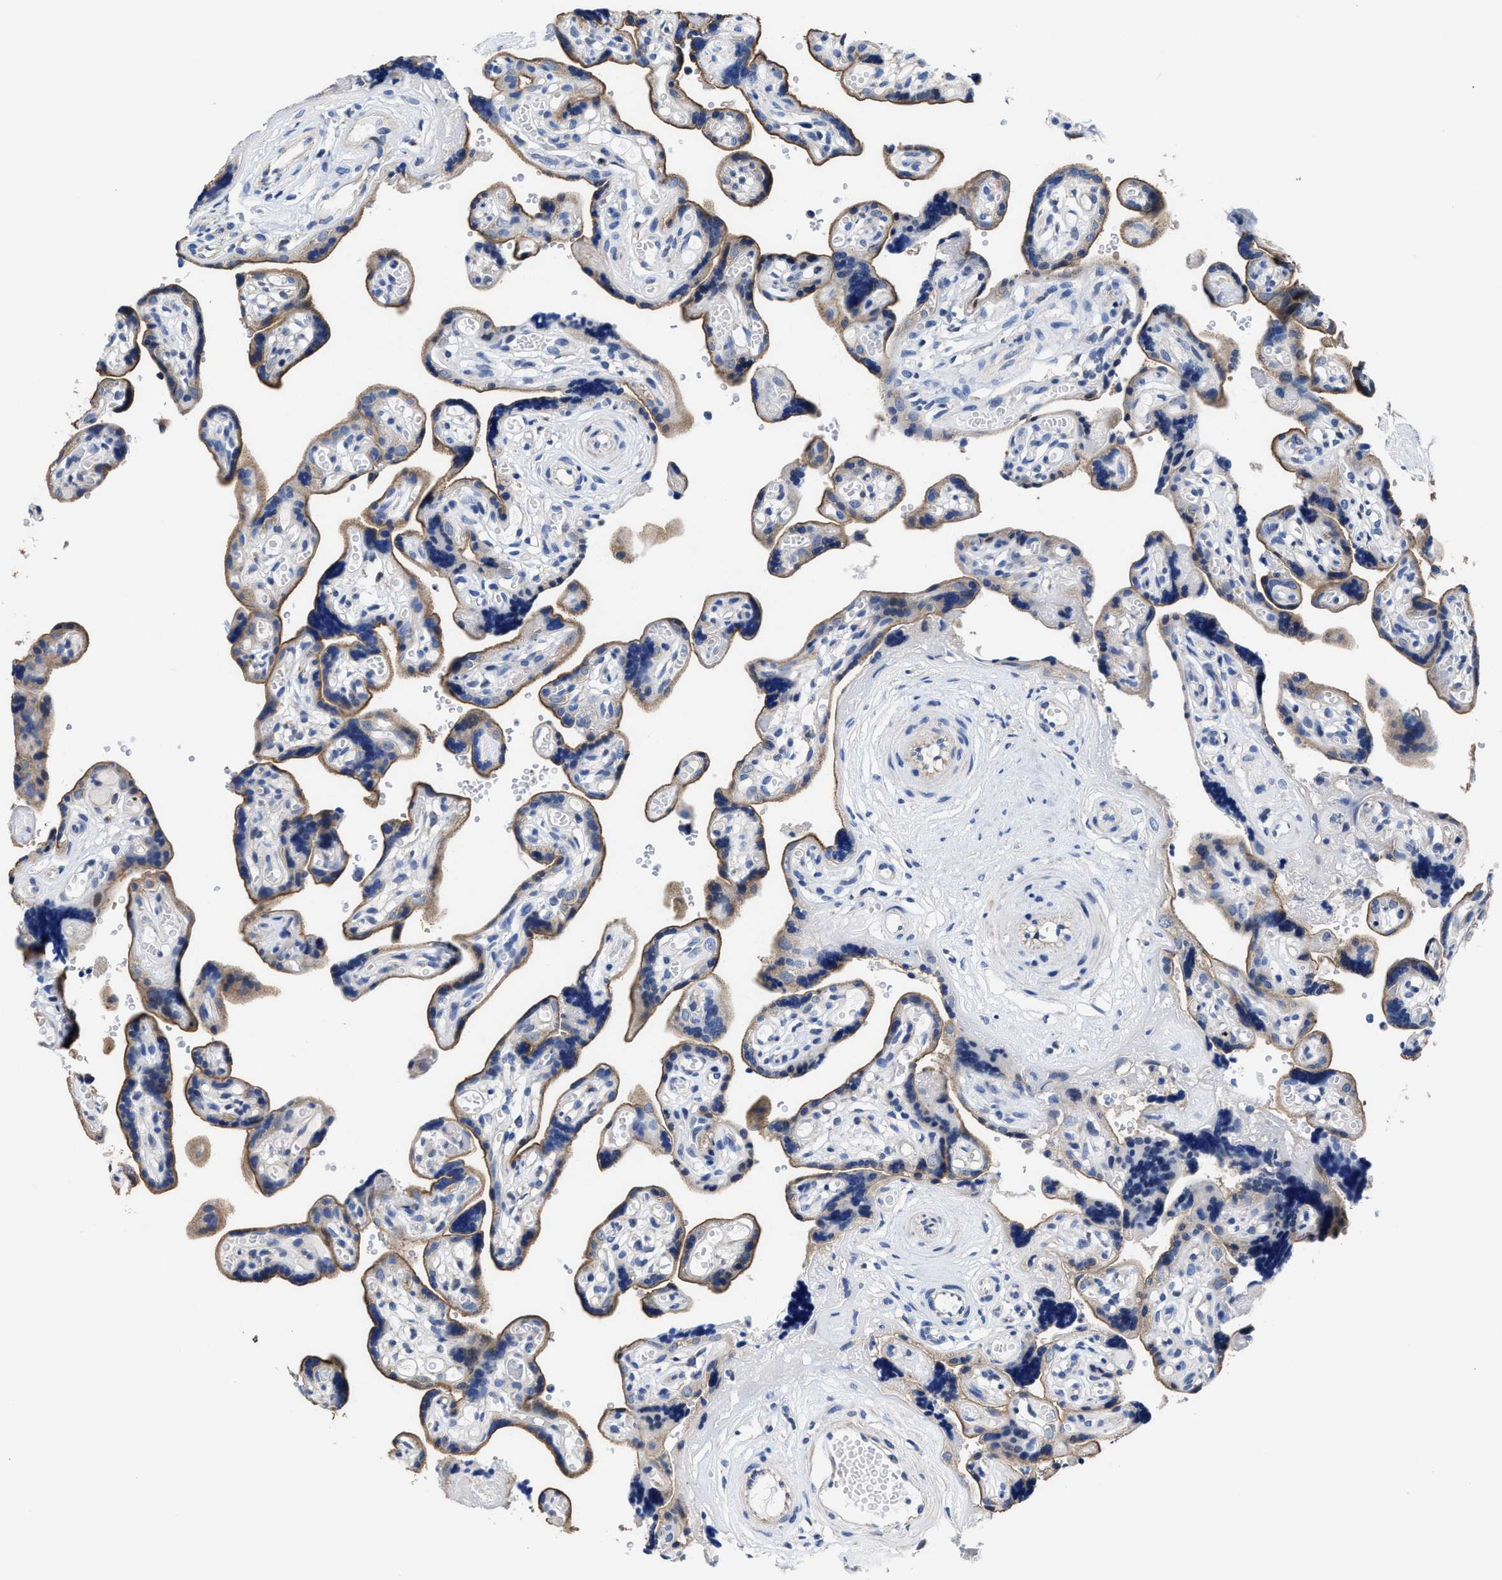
{"staining": {"intensity": "weak", "quantity": ">75%", "location": "cytoplasmic/membranous"}, "tissue": "placenta", "cell_type": "Decidual cells", "image_type": "normal", "snomed": [{"axis": "morphology", "description": "Normal tissue, NOS"}, {"axis": "topography", "description": "Placenta"}], "caption": "This is a histology image of IHC staining of unremarkable placenta, which shows weak positivity in the cytoplasmic/membranous of decidual cells.", "gene": "HOOK1", "patient": {"sex": "female", "age": 30}}